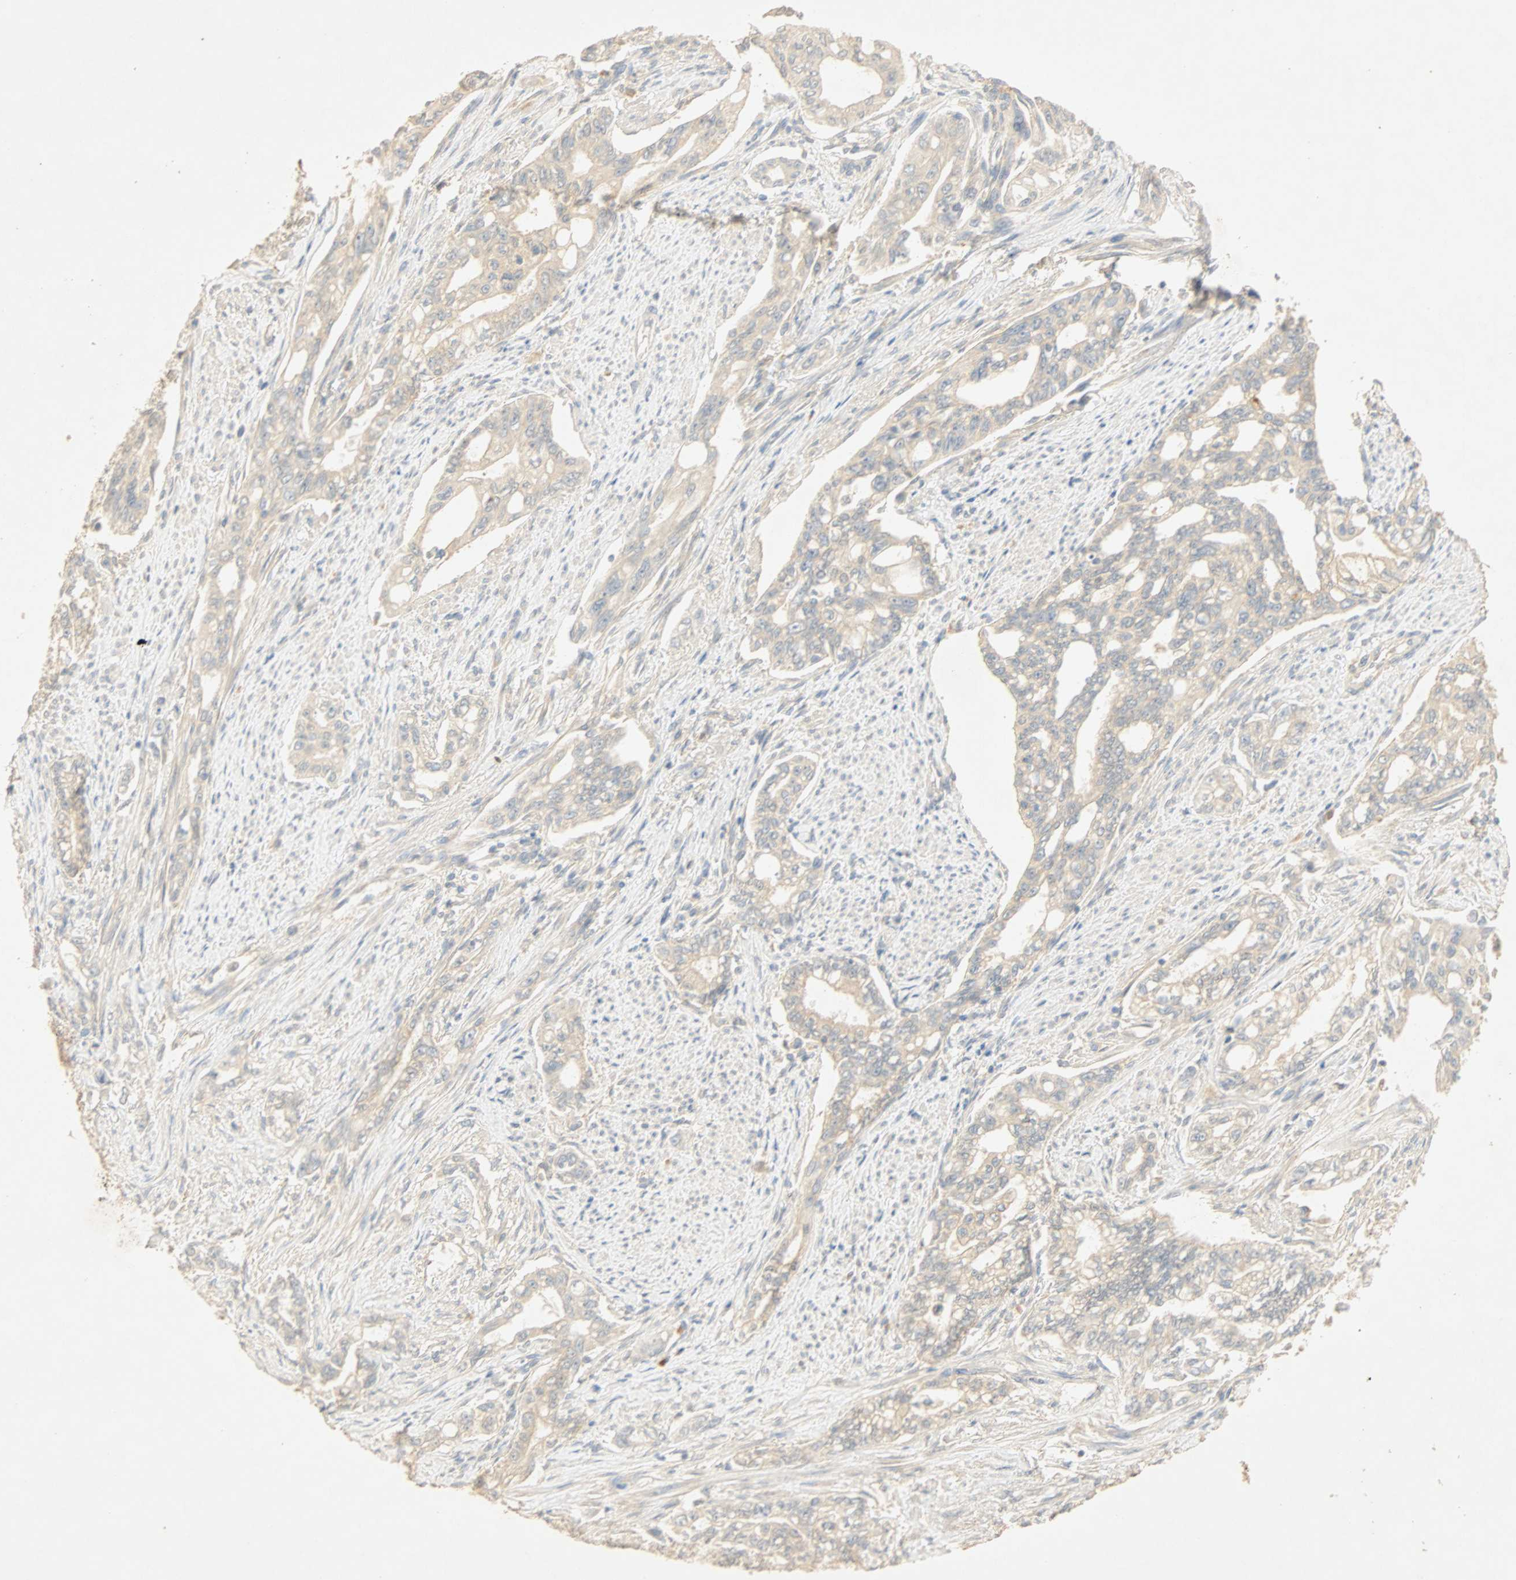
{"staining": {"intensity": "weak", "quantity": "25%-75%", "location": "cytoplasmic/membranous"}, "tissue": "pancreatic cancer", "cell_type": "Tumor cells", "image_type": "cancer", "snomed": [{"axis": "morphology", "description": "Normal tissue, NOS"}, {"axis": "topography", "description": "Pancreas"}], "caption": "A high-resolution histopathology image shows IHC staining of pancreatic cancer, which demonstrates weak cytoplasmic/membranous staining in about 25%-75% of tumor cells. The staining was performed using DAB (3,3'-diaminobenzidine) to visualize the protein expression in brown, while the nuclei were stained in blue with hematoxylin (Magnification: 20x).", "gene": "SELENBP1", "patient": {"sex": "male", "age": 42}}